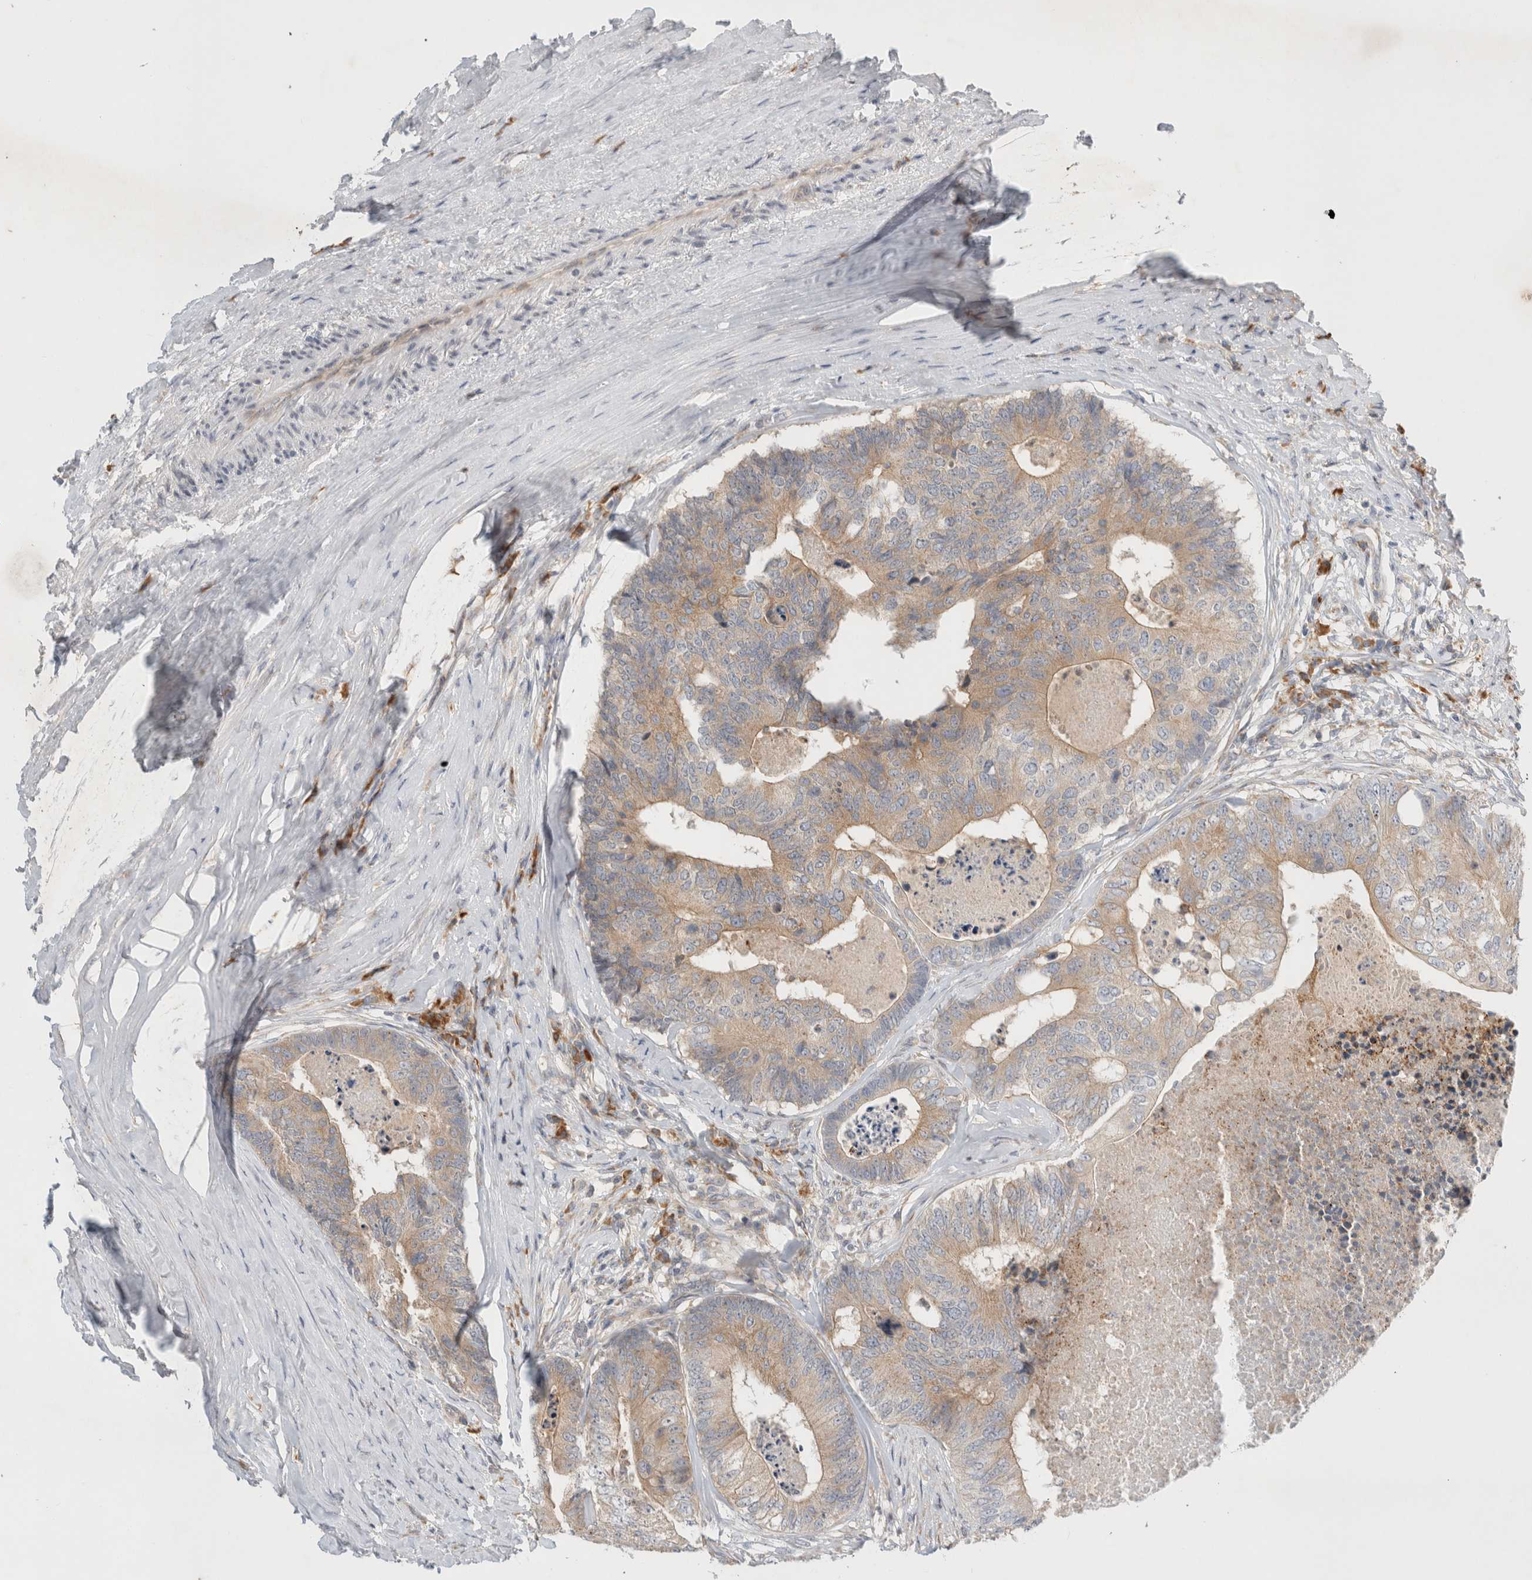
{"staining": {"intensity": "weak", "quantity": ">75%", "location": "cytoplasmic/membranous"}, "tissue": "colorectal cancer", "cell_type": "Tumor cells", "image_type": "cancer", "snomed": [{"axis": "morphology", "description": "Adenocarcinoma, NOS"}, {"axis": "topography", "description": "Colon"}], "caption": "Tumor cells exhibit low levels of weak cytoplasmic/membranous expression in approximately >75% of cells in human colorectal adenocarcinoma.", "gene": "NEDD4L", "patient": {"sex": "female", "age": 67}}